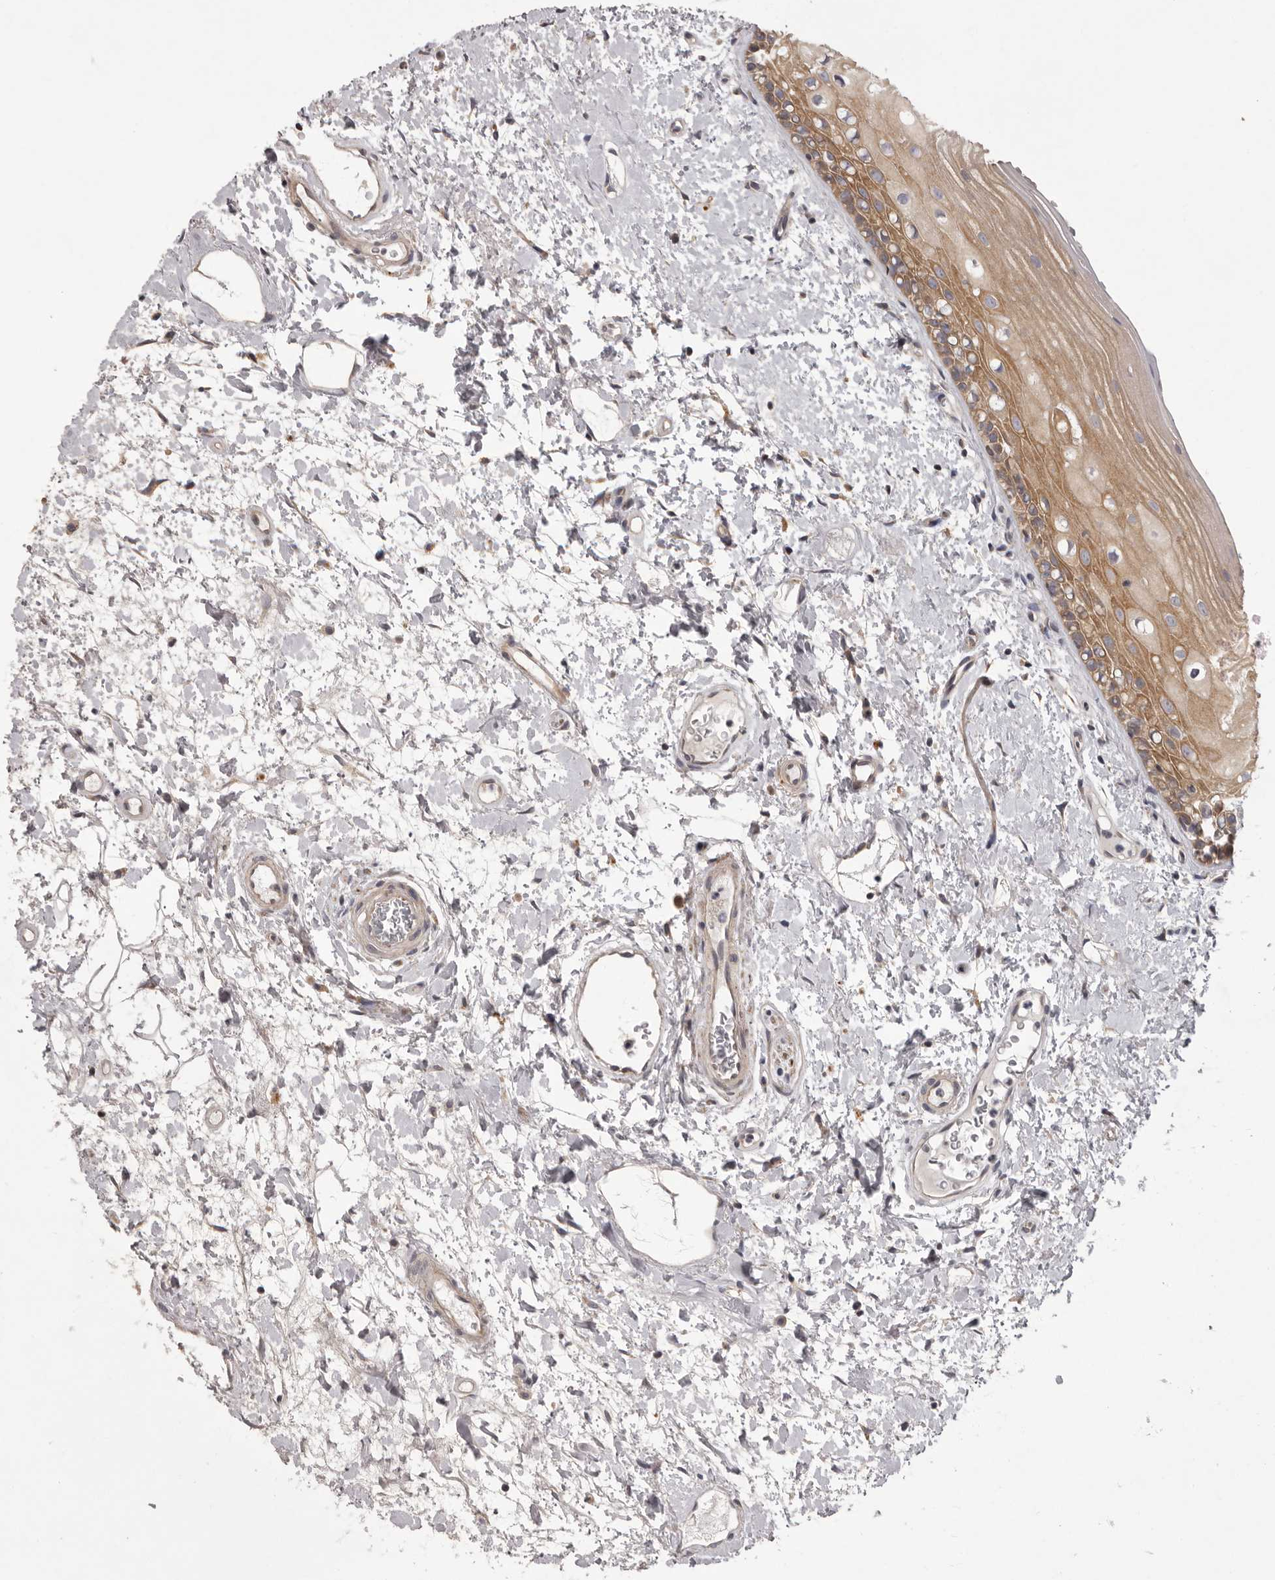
{"staining": {"intensity": "moderate", "quantity": ">75%", "location": "cytoplasmic/membranous"}, "tissue": "oral mucosa", "cell_type": "Squamous epithelial cells", "image_type": "normal", "snomed": [{"axis": "morphology", "description": "Normal tissue, NOS"}, {"axis": "topography", "description": "Oral tissue"}], "caption": "A high-resolution micrograph shows IHC staining of normal oral mucosa, which shows moderate cytoplasmic/membranous expression in approximately >75% of squamous epithelial cells. (DAB (3,3'-diaminobenzidine) = brown stain, brightfield microscopy at high magnification).", "gene": "WDR47", "patient": {"sex": "female", "age": 76}}